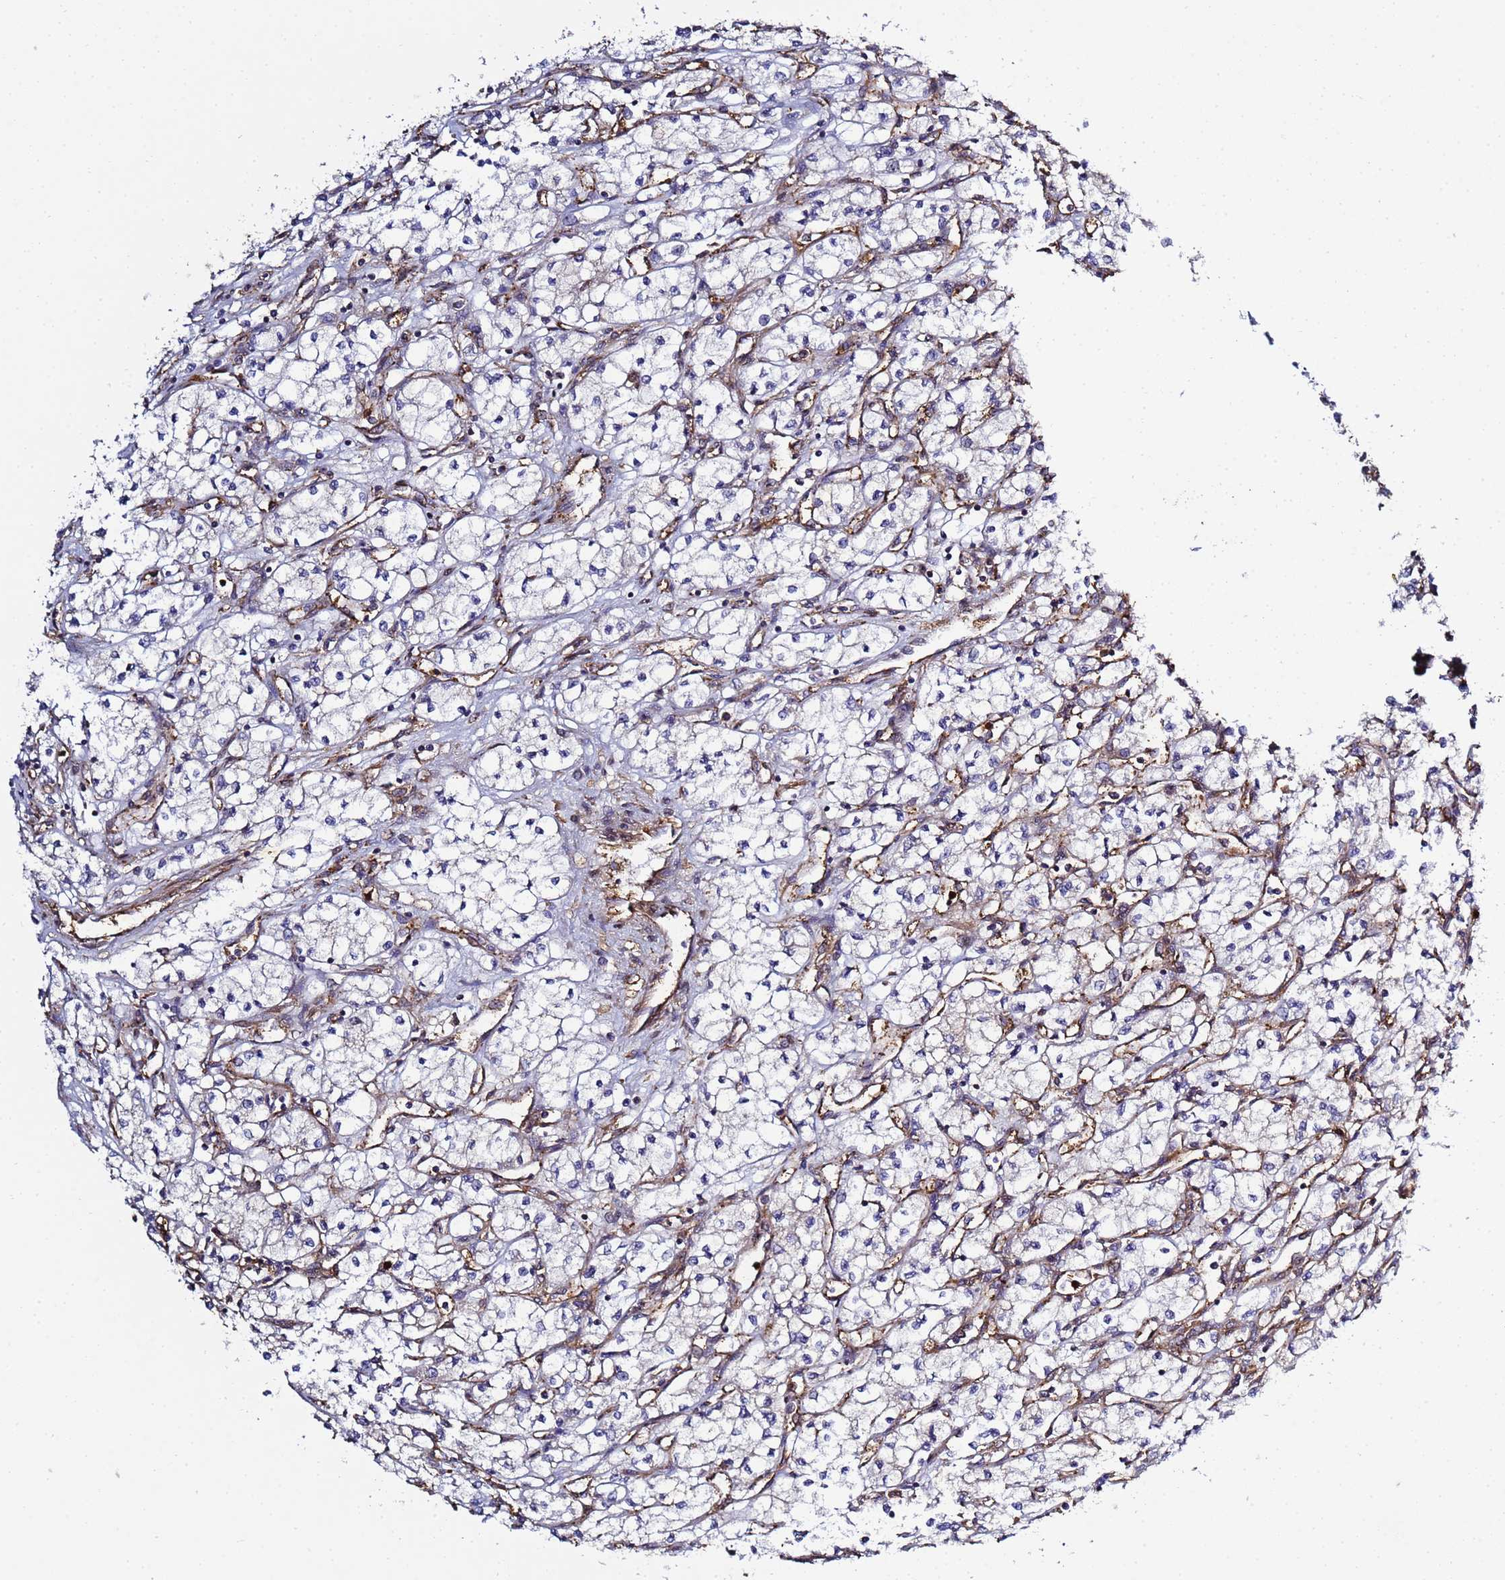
{"staining": {"intensity": "negative", "quantity": "none", "location": "none"}, "tissue": "renal cancer", "cell_type": "Tumor cells", "image_type": "cancer", "snomed": [{"axis": "morphology", "description": "Adenocarcinoma, NOS"}, {"axis": "topography", "description": "Kidney"}], "caption": "High magnification brightfield microscopy of renal cancer stained with DAB (3,3'-diaminobenzidine) (brown) and counterstained with hematoxylin (blue): tumor cells show no significant positivity.", "gene": "C8orf34", "patient": {"sex": "male", "age": 59}}